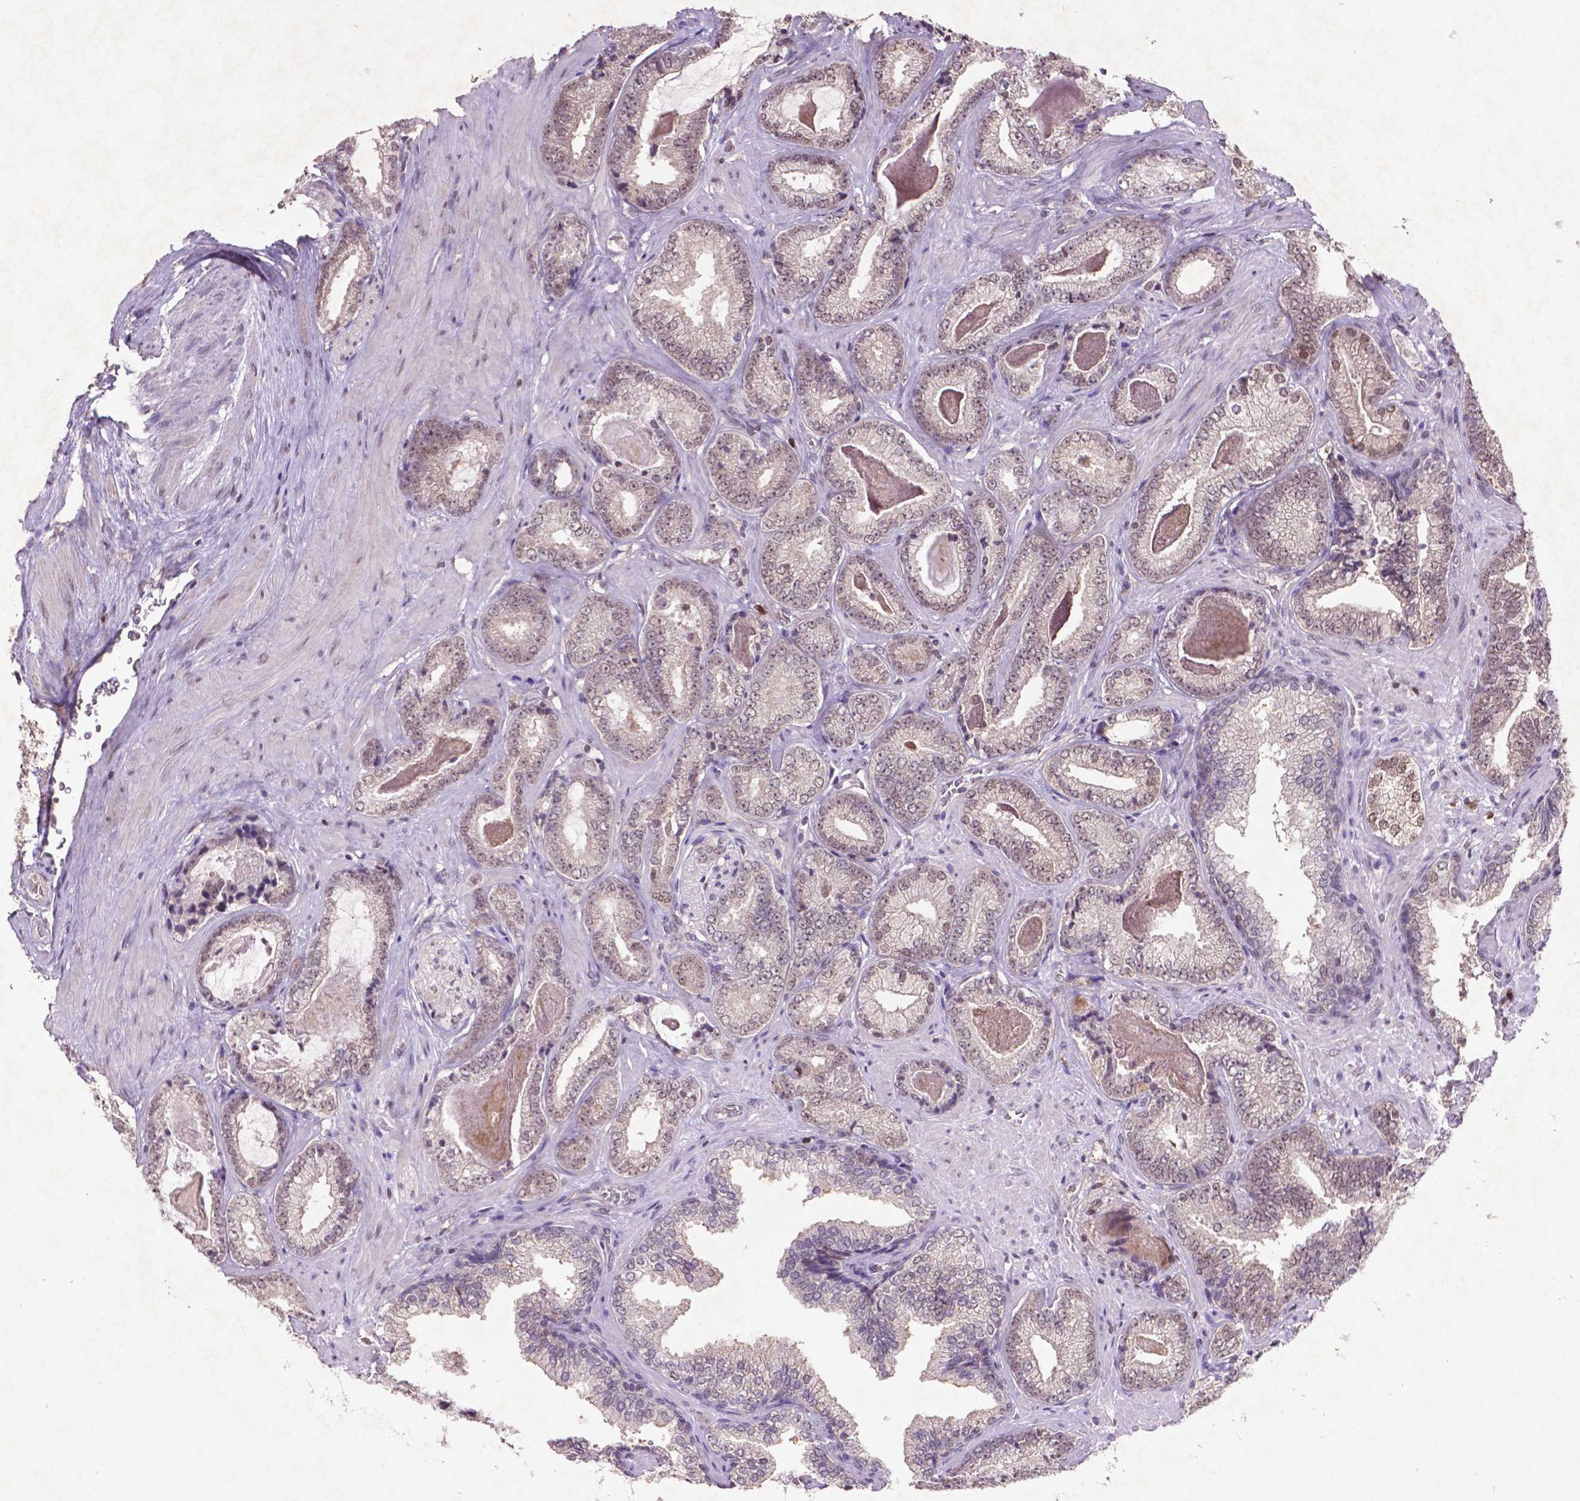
{"staining": {"intensity": "weak", "quantity": "25%-75%", "location": "nuclear"}, "tissue": "prostate cancer", "cell_type": "Tumor cells", "image_type": "cancer", "snomed": [{"axis": "morphology", "description": "Adenocarcinoma, Low grade"}, {"axis": "topography", "description": "Prostate"}], "caption": "A brown stain highlights weak nuclear positivity of a protein in prostate cancer tumor cells.", "gene": "GLRX", "patient": {"sex": "male", "age": 61}}